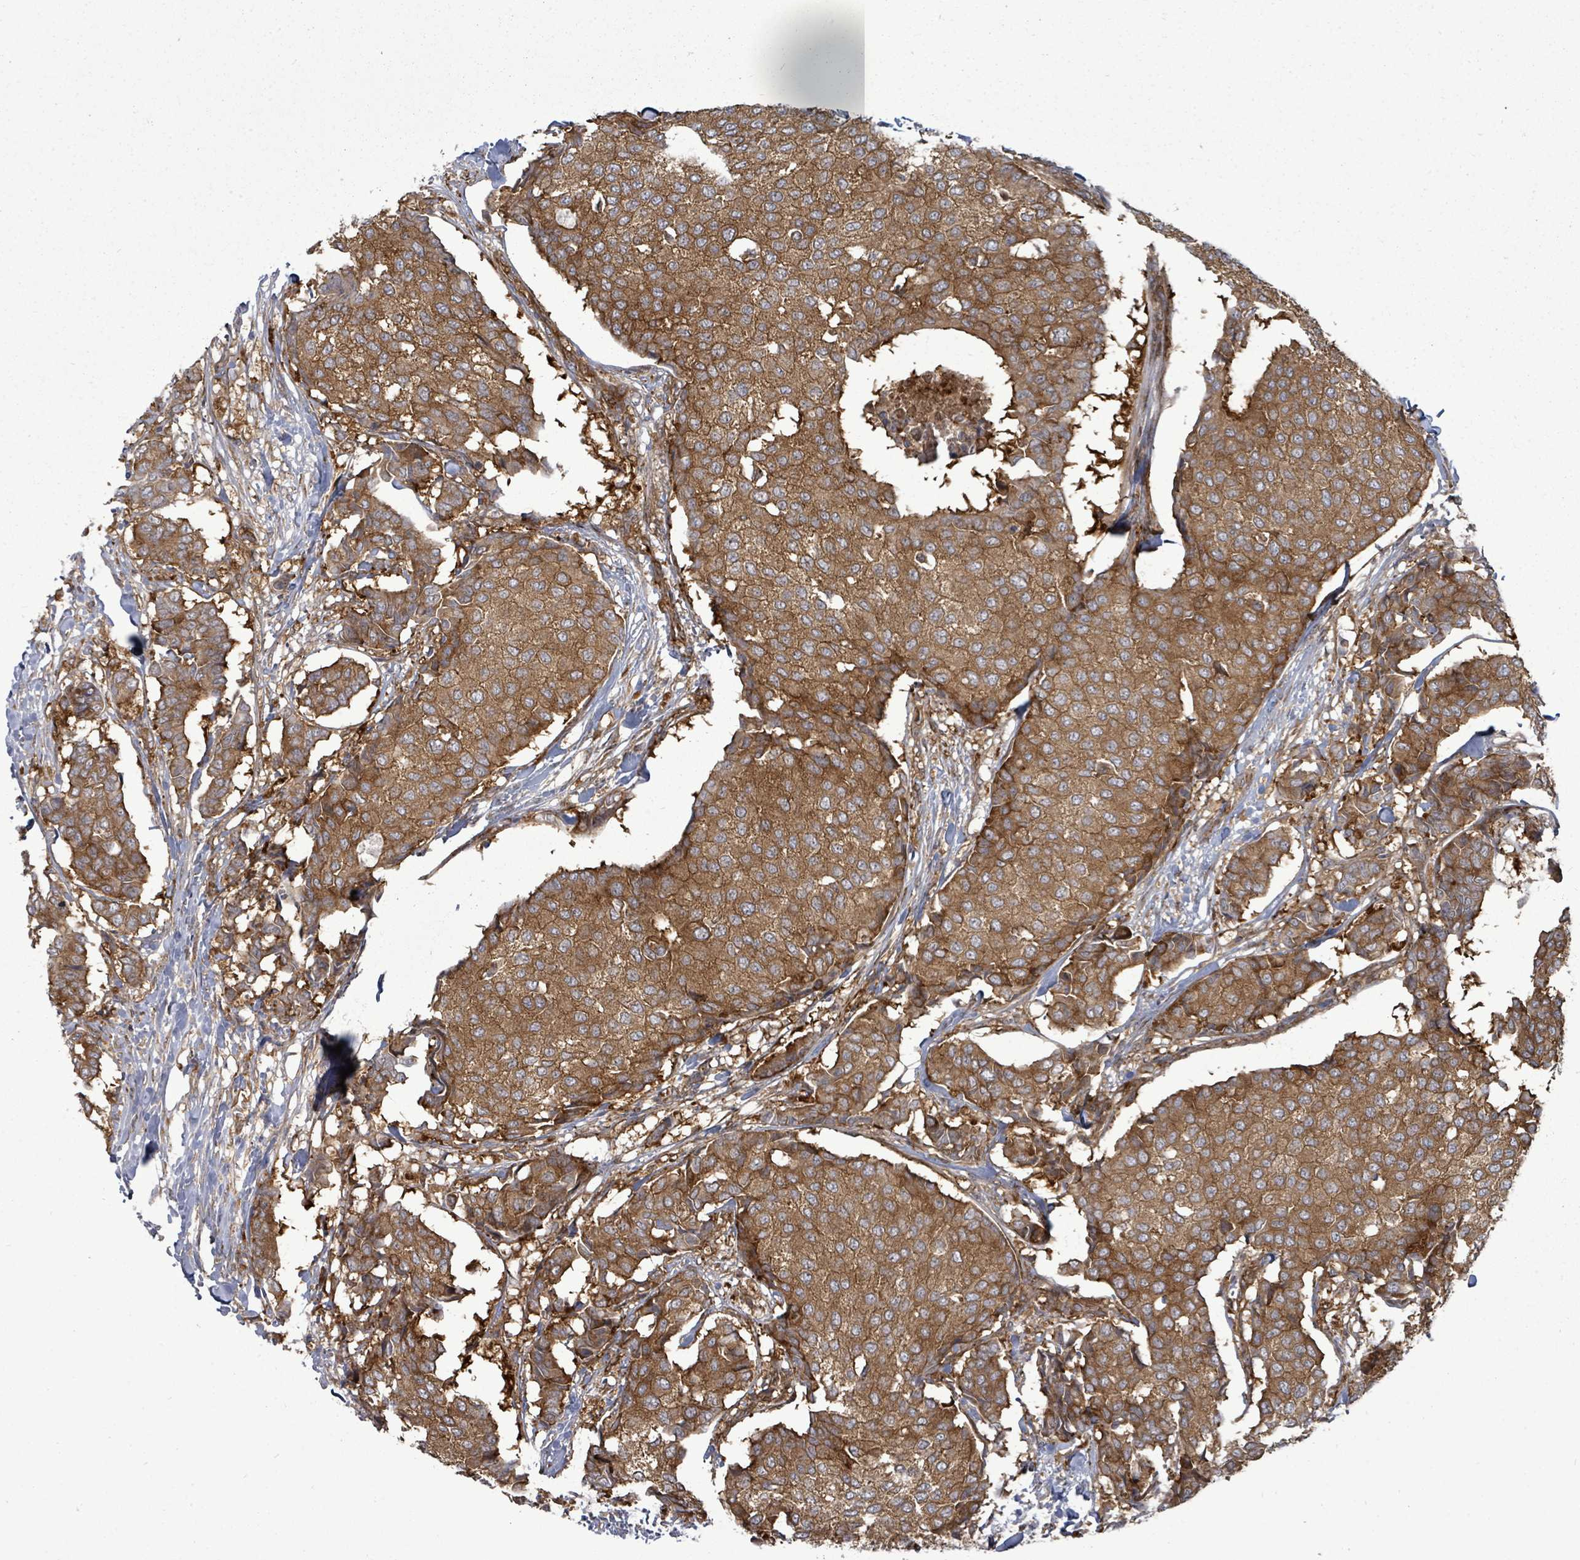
{"staining": {"intensity": "strong", "quantity": ">75%", "location": "cytoplasmic/membranous"}, "tissue": "breast cancer", "cell_type": "Tumor cells", "image_type": "cancer", "snomed": [{"axis": "morphology", "description": "Duct carcinoma"}, {"axis": "topography", "description": "Breast"}], "caption": "The image displays a brown stain indicating the presence of a protein in the cytoplasmic/membranous of tumor cells in intraductal carcinoma (breast).", "gene": "EIF3C", "patient": {"sex": "female", "age": 75}}